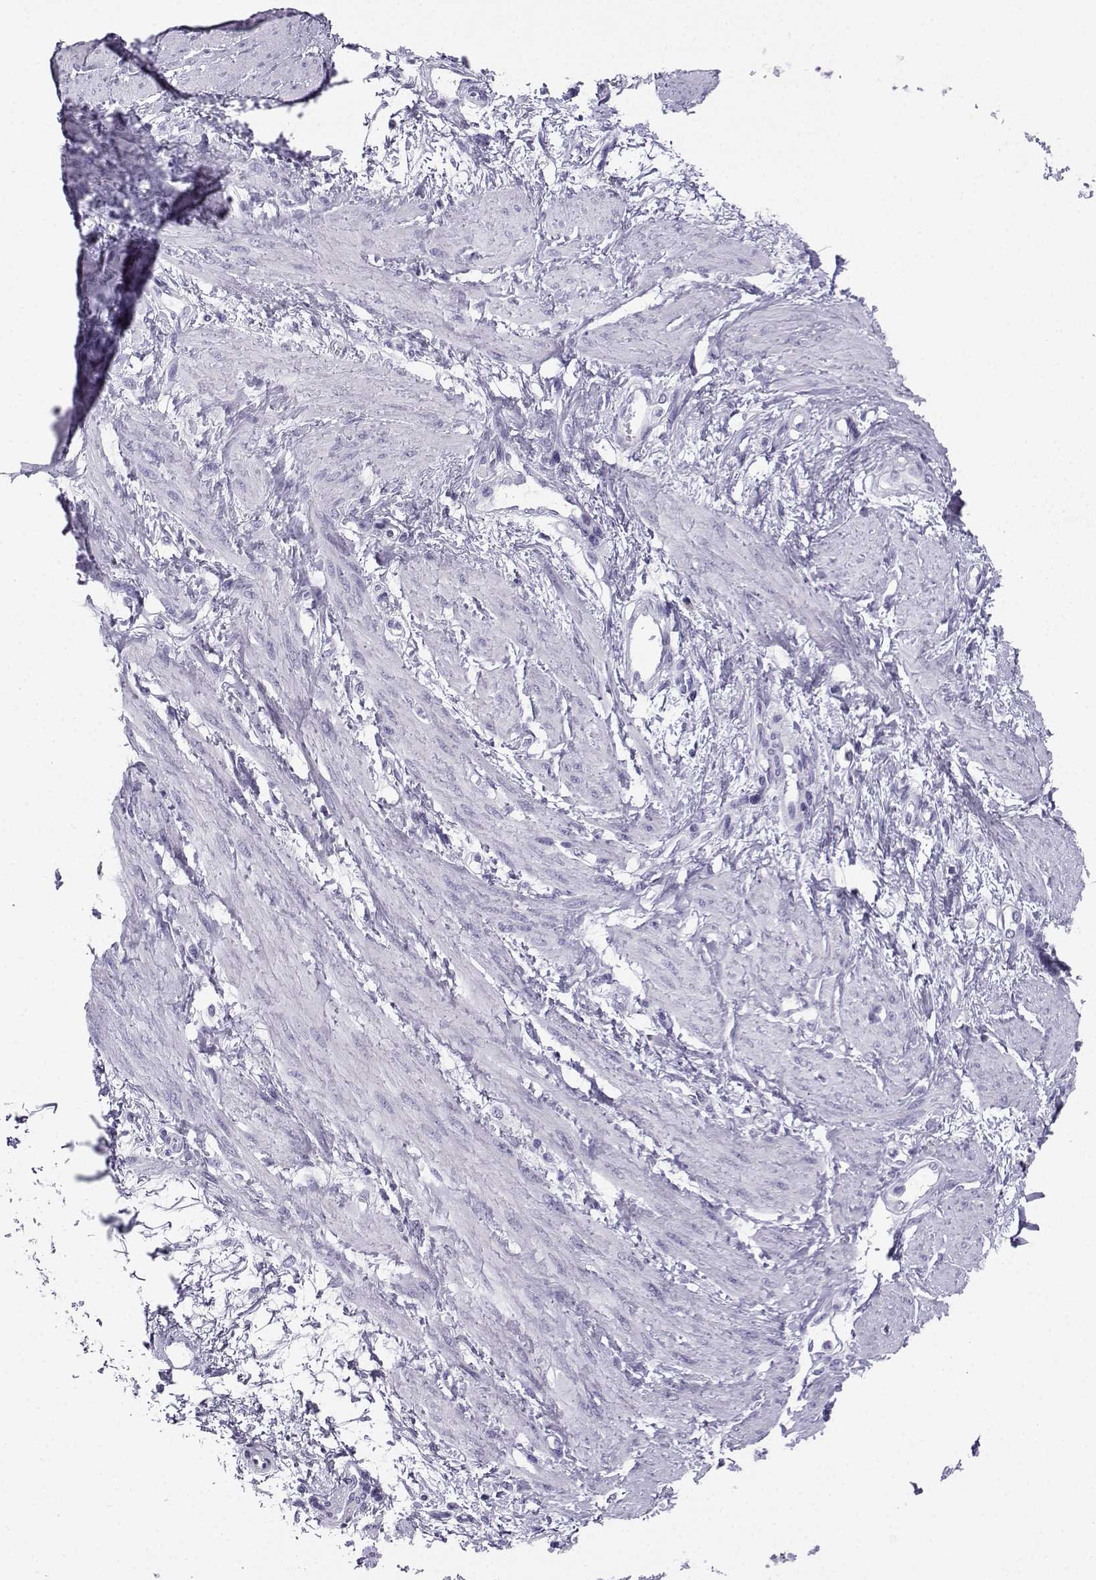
{"staining": {"intensity": "negative", "quantity": "none", "location": "none"}, "tissue": "smooth muscle", "cell_type": "Smooth muscle cells", "image_type": "normal", "snomed": [{"axis": "morphology", "description": "Normal tissue, NOS"}, {"axis": "topography", "description": "Smooth muscle"}, {"axis": "topography", "description": "Uterus"}], "caption": "A high-resolution image shows immunohistochemistry (IHC) staining of unremarkable smooth muscle, which demonstrates no significant expression in smooth muscle cells.", "gene": "NEFL", "patient": {"sex": "female", "age": 39}}